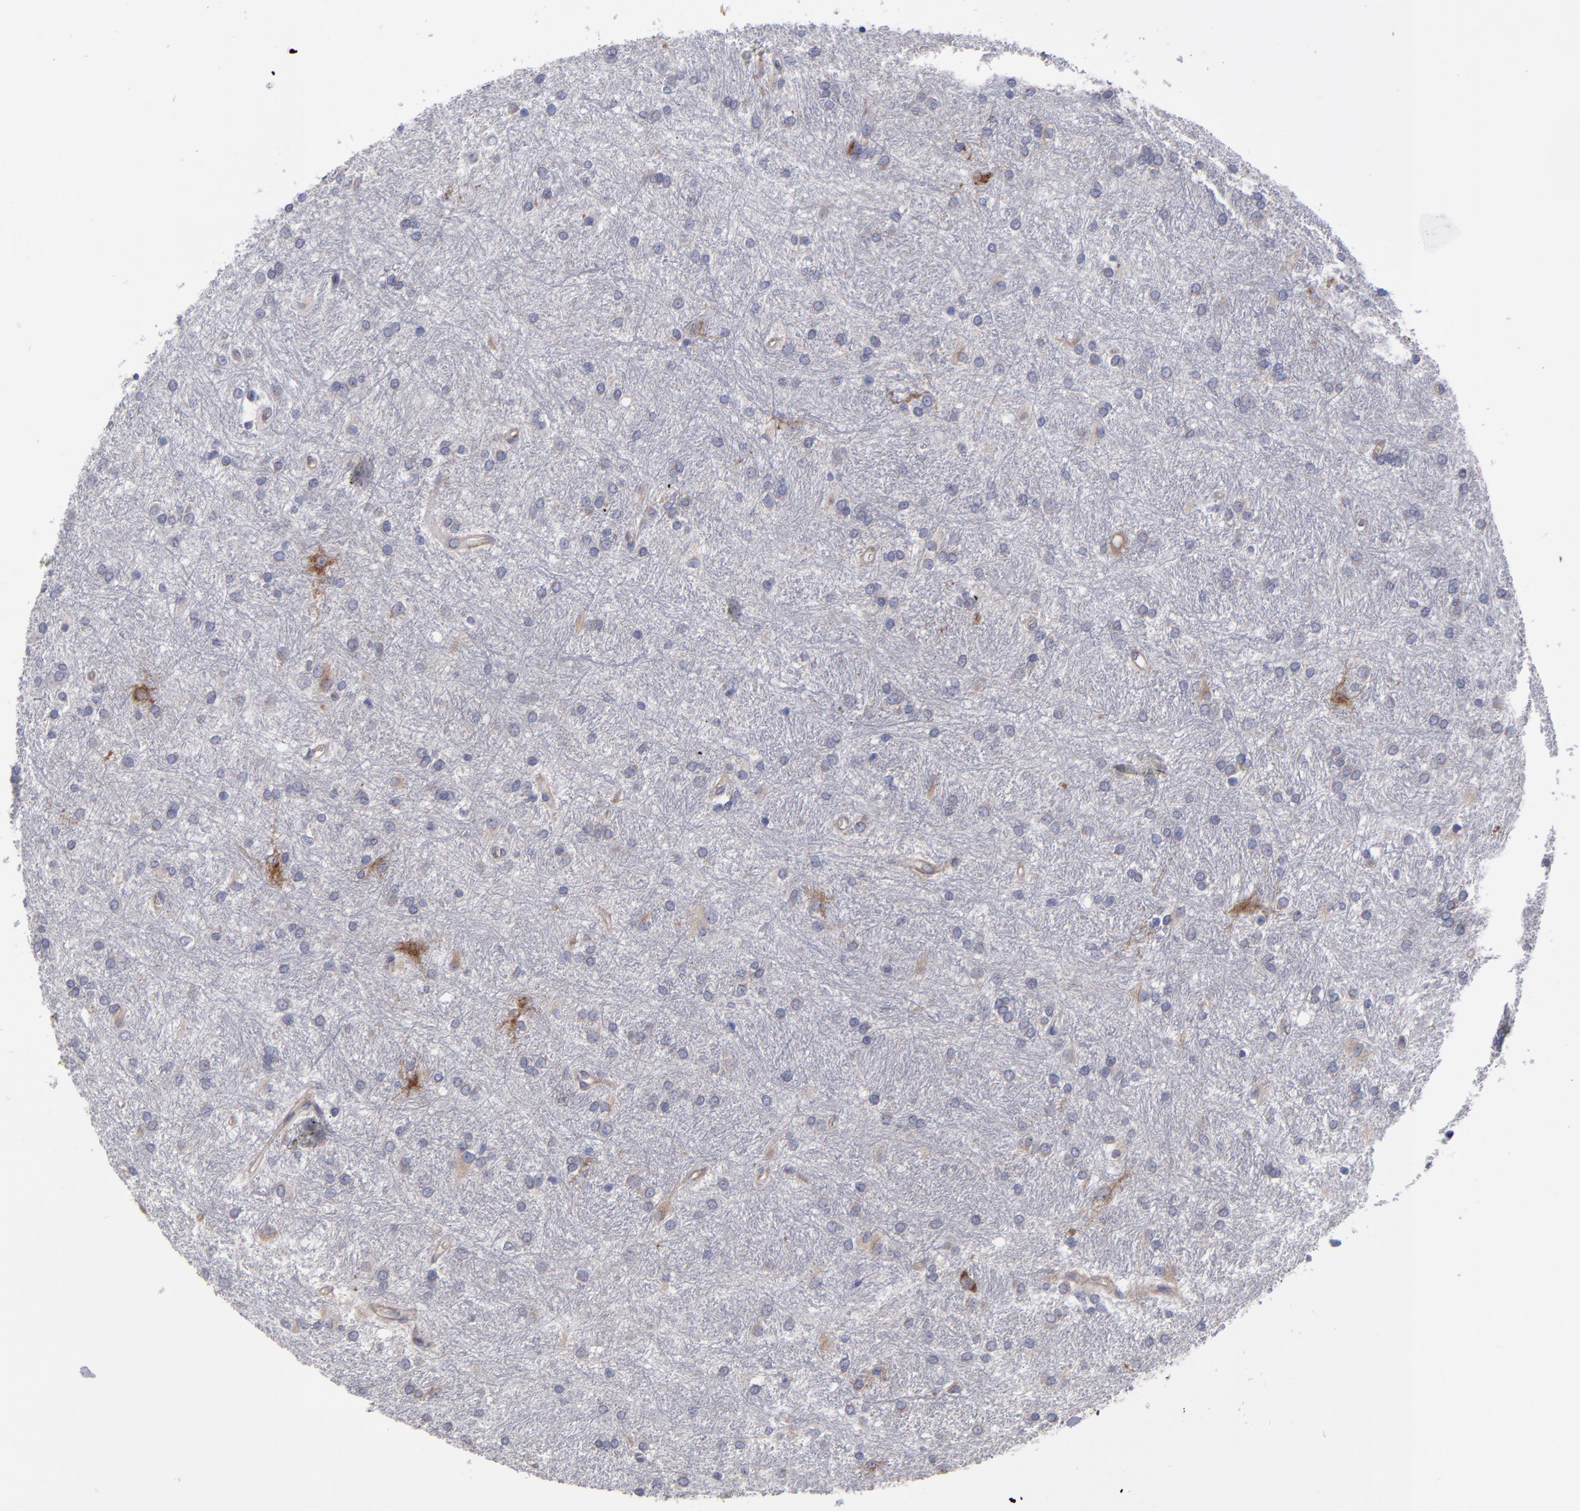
{"staining": {"intensity": "moderate", "quantity": "<25%", "location": "cytoplasmic/membranous"}, "tissue": "glioma", "cell_type": "Tumor cells", "image_type": "cancer", "snomed": [{"axis": "morphology", "description": "Glioma, malignant, High grade"}, {"axis": "topography", "description": "Brain"}], "caption": "There is low levels of moderate cytoplasmic/membranous staining in tumor cells of glioma, as demonstrated by immunohistochemical staining (brown color).", "gene": "SLMAP", "patient": {"sex": "female", "age": 50}}